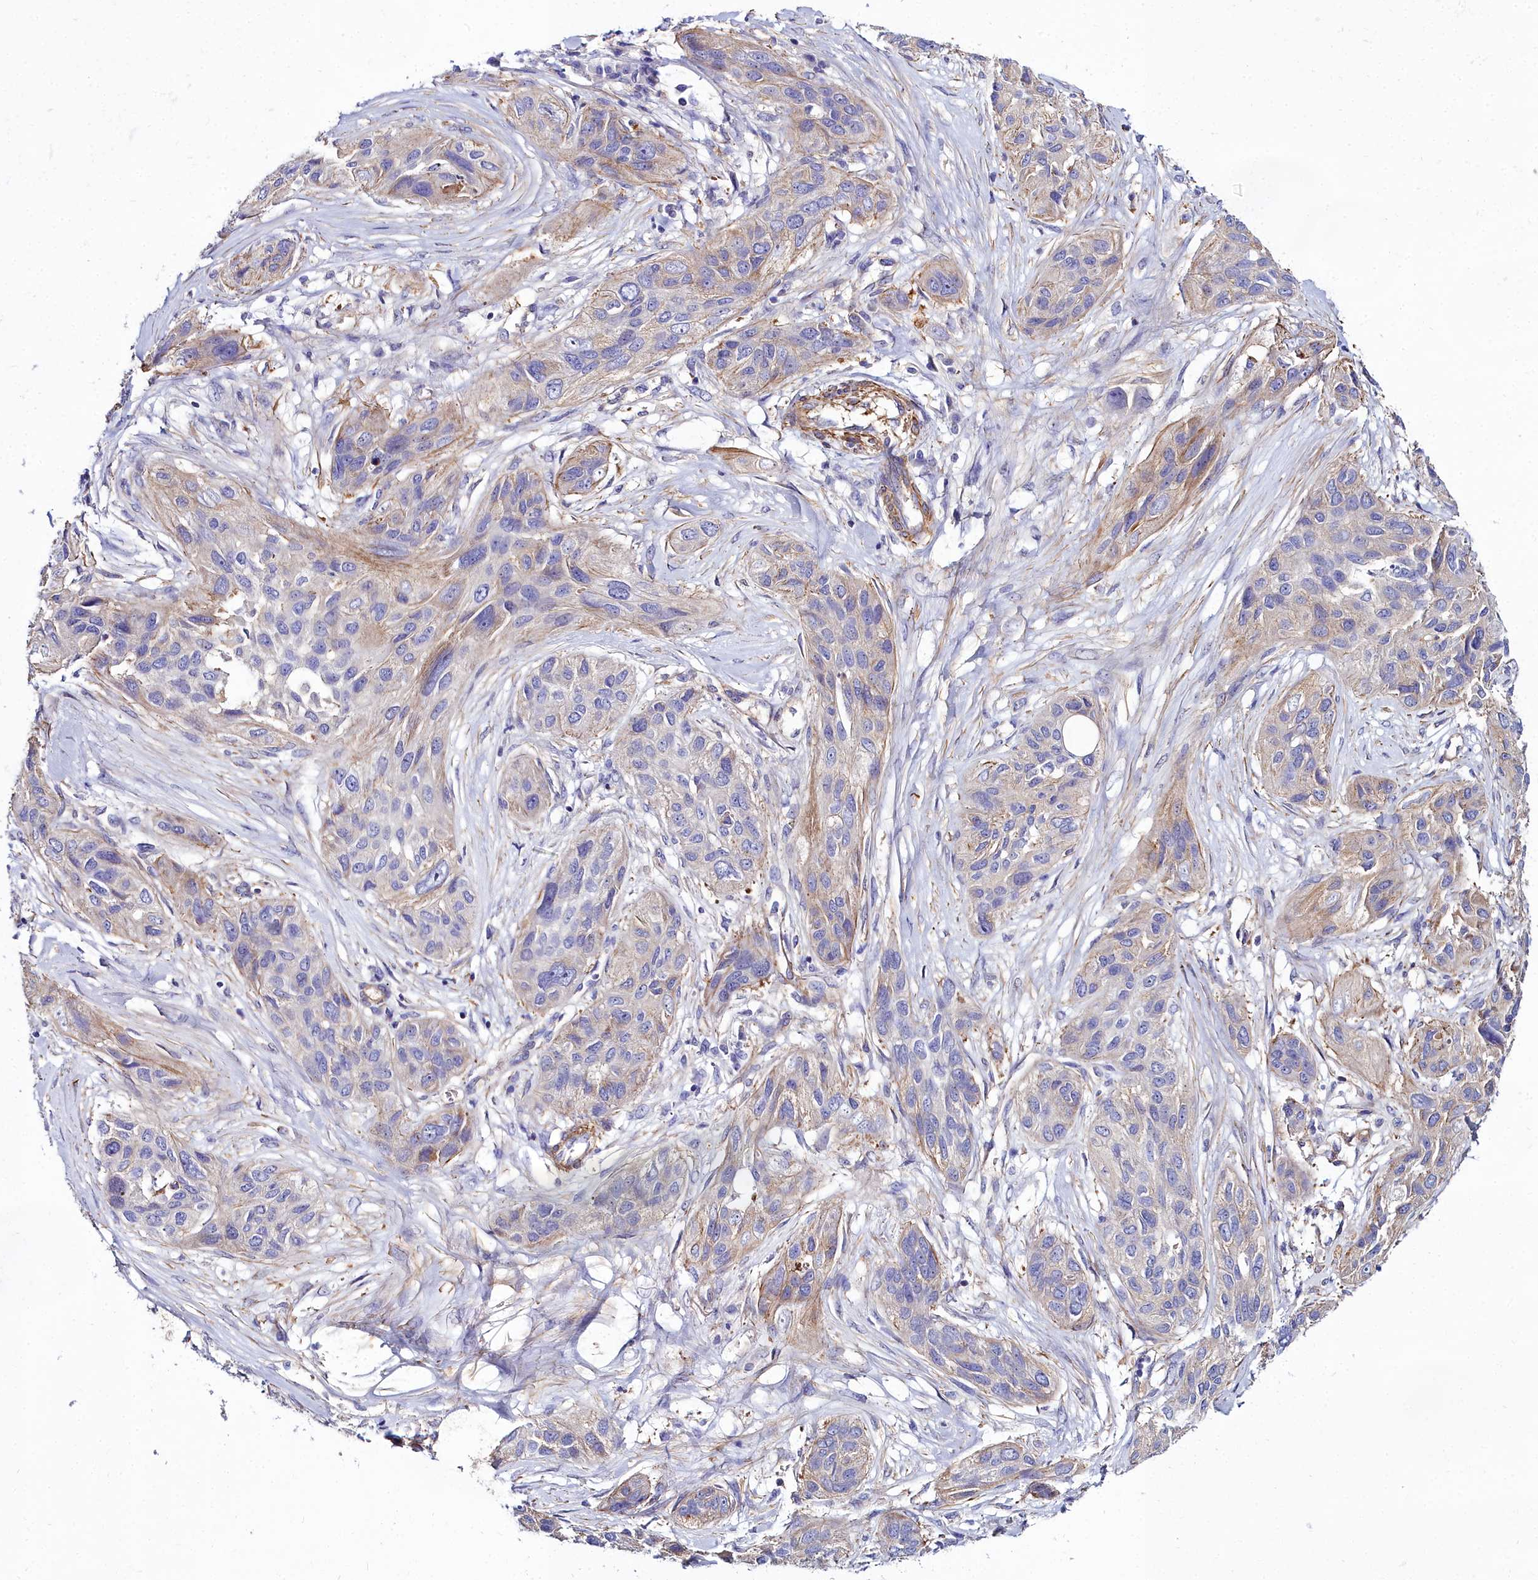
{"staining": {"intensity": "weak", "quantity": "<25%", "location": "cytoplasmic/membranous"}, "tissue": "lung cancer", "cell_type": "Tumor cells", "image_type": "cancer", "snomed": [{"axis": "morphology", "description": "Squamous cell carcinoma, NOS"}, {"axis": "topography", "description": "Lung"}], "caption": "An IHC image of squamous cell carcinoma (lung) is shown. There is no staining in tumor cells of squamous cell carcinoma (lung).", "gene": "FADS3", "patient": {"sex": "female", "age": 70}}